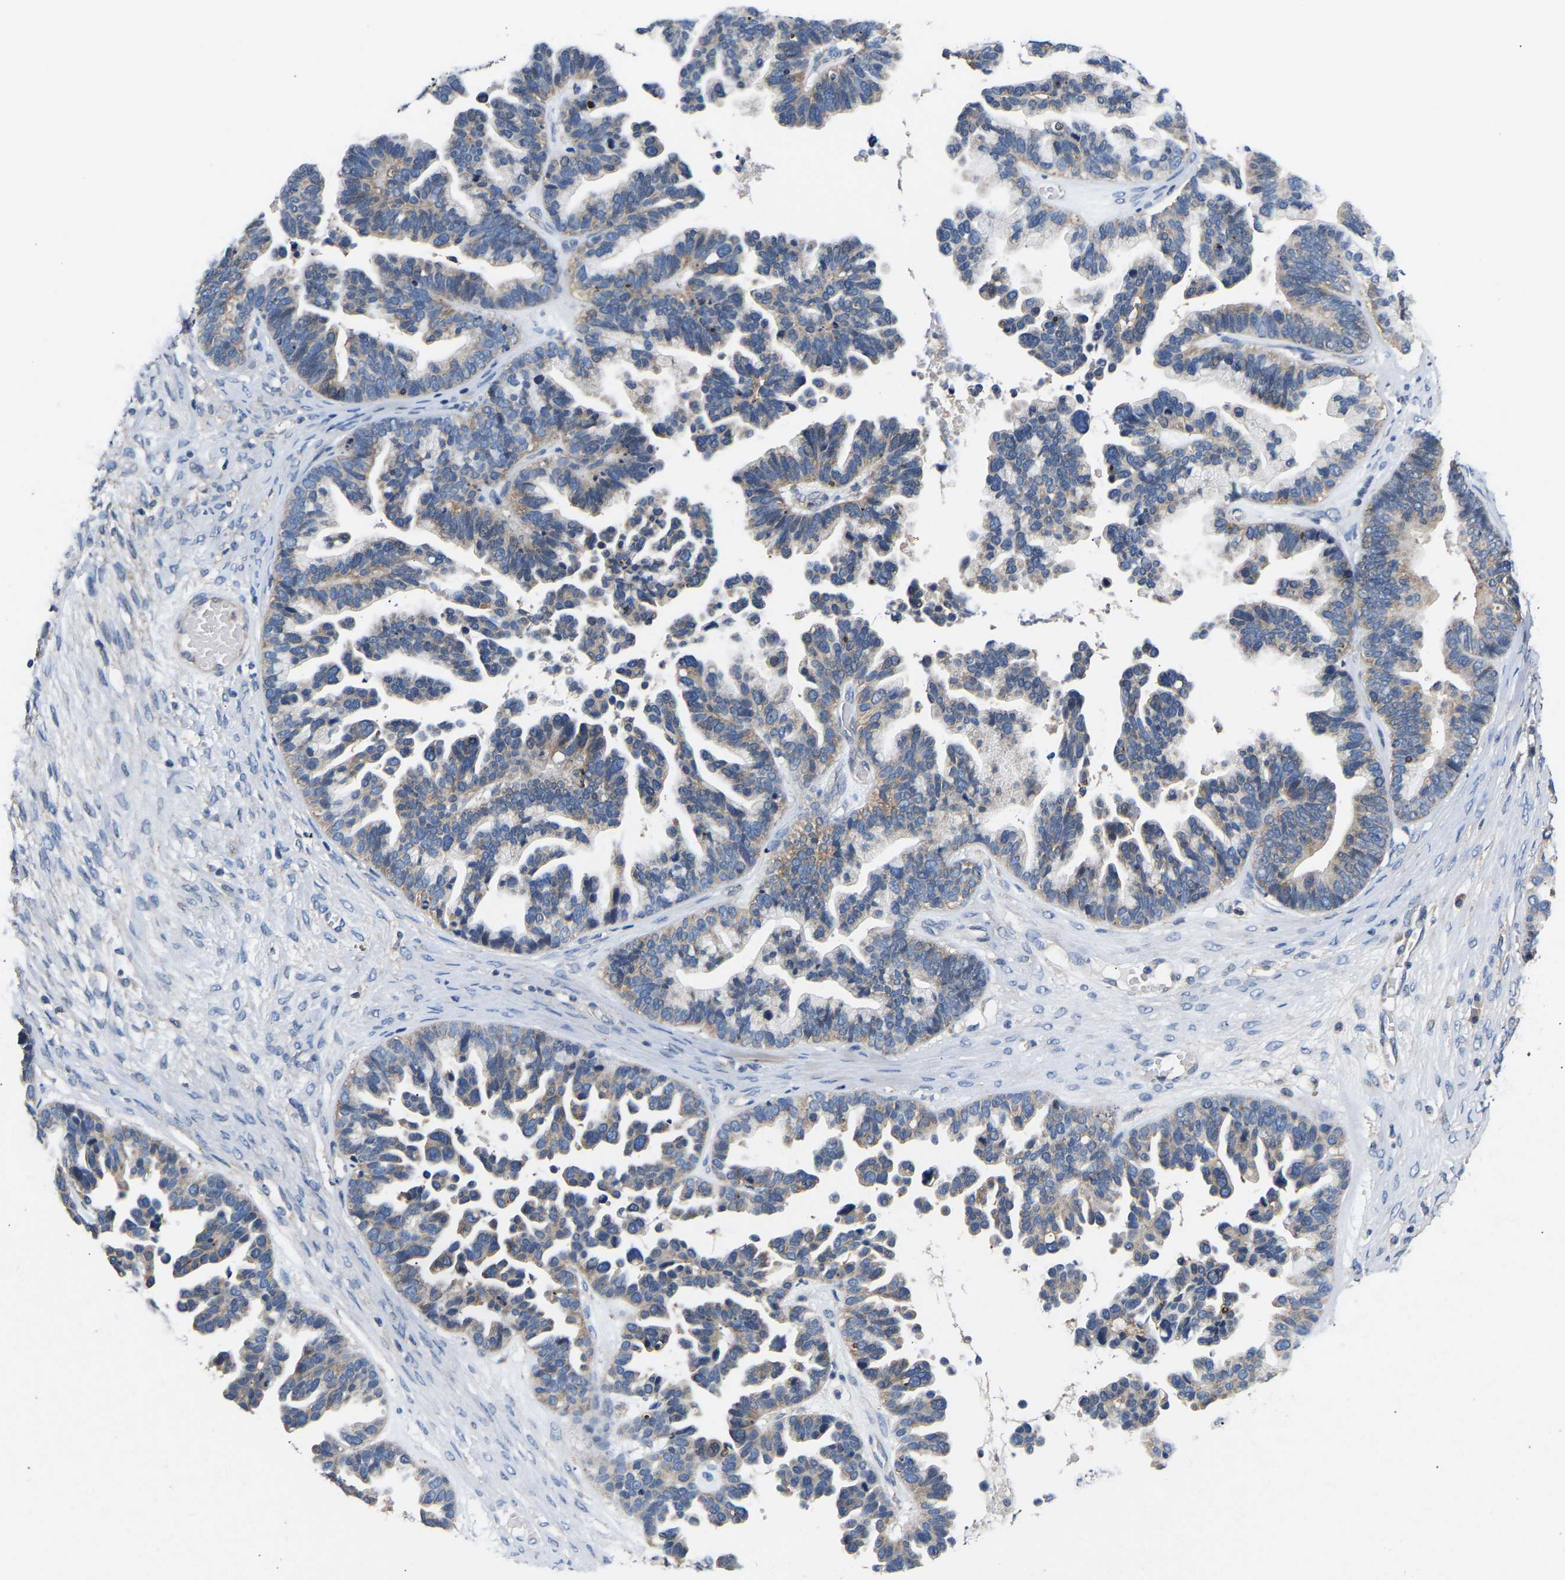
{"staining": {"intensity": "weak", "quantity": "<25%", "location": "cytoplasmic/membranous"}, "tissue": "ovarian cancer", "cell_type": "Tumor cells", "image_type": "cancer", "snomed": [{"axis": "morphology", "description": "Cystadenocarcinoma, serous, NOS"}, {"axis": "topography", "description": "Ovary"}], "caption": "Immunohistochemistry (IHC) histopathology image of neoplastic tissue: ovarian cancer (serous cystadenocarcinoma) stained with DAB (3,3'-diaminobenzidine) exhibits no significant protein positivity in tumor cells.", "gene": "AIMP2", "patient": {"sex": "female", "age": 56}}